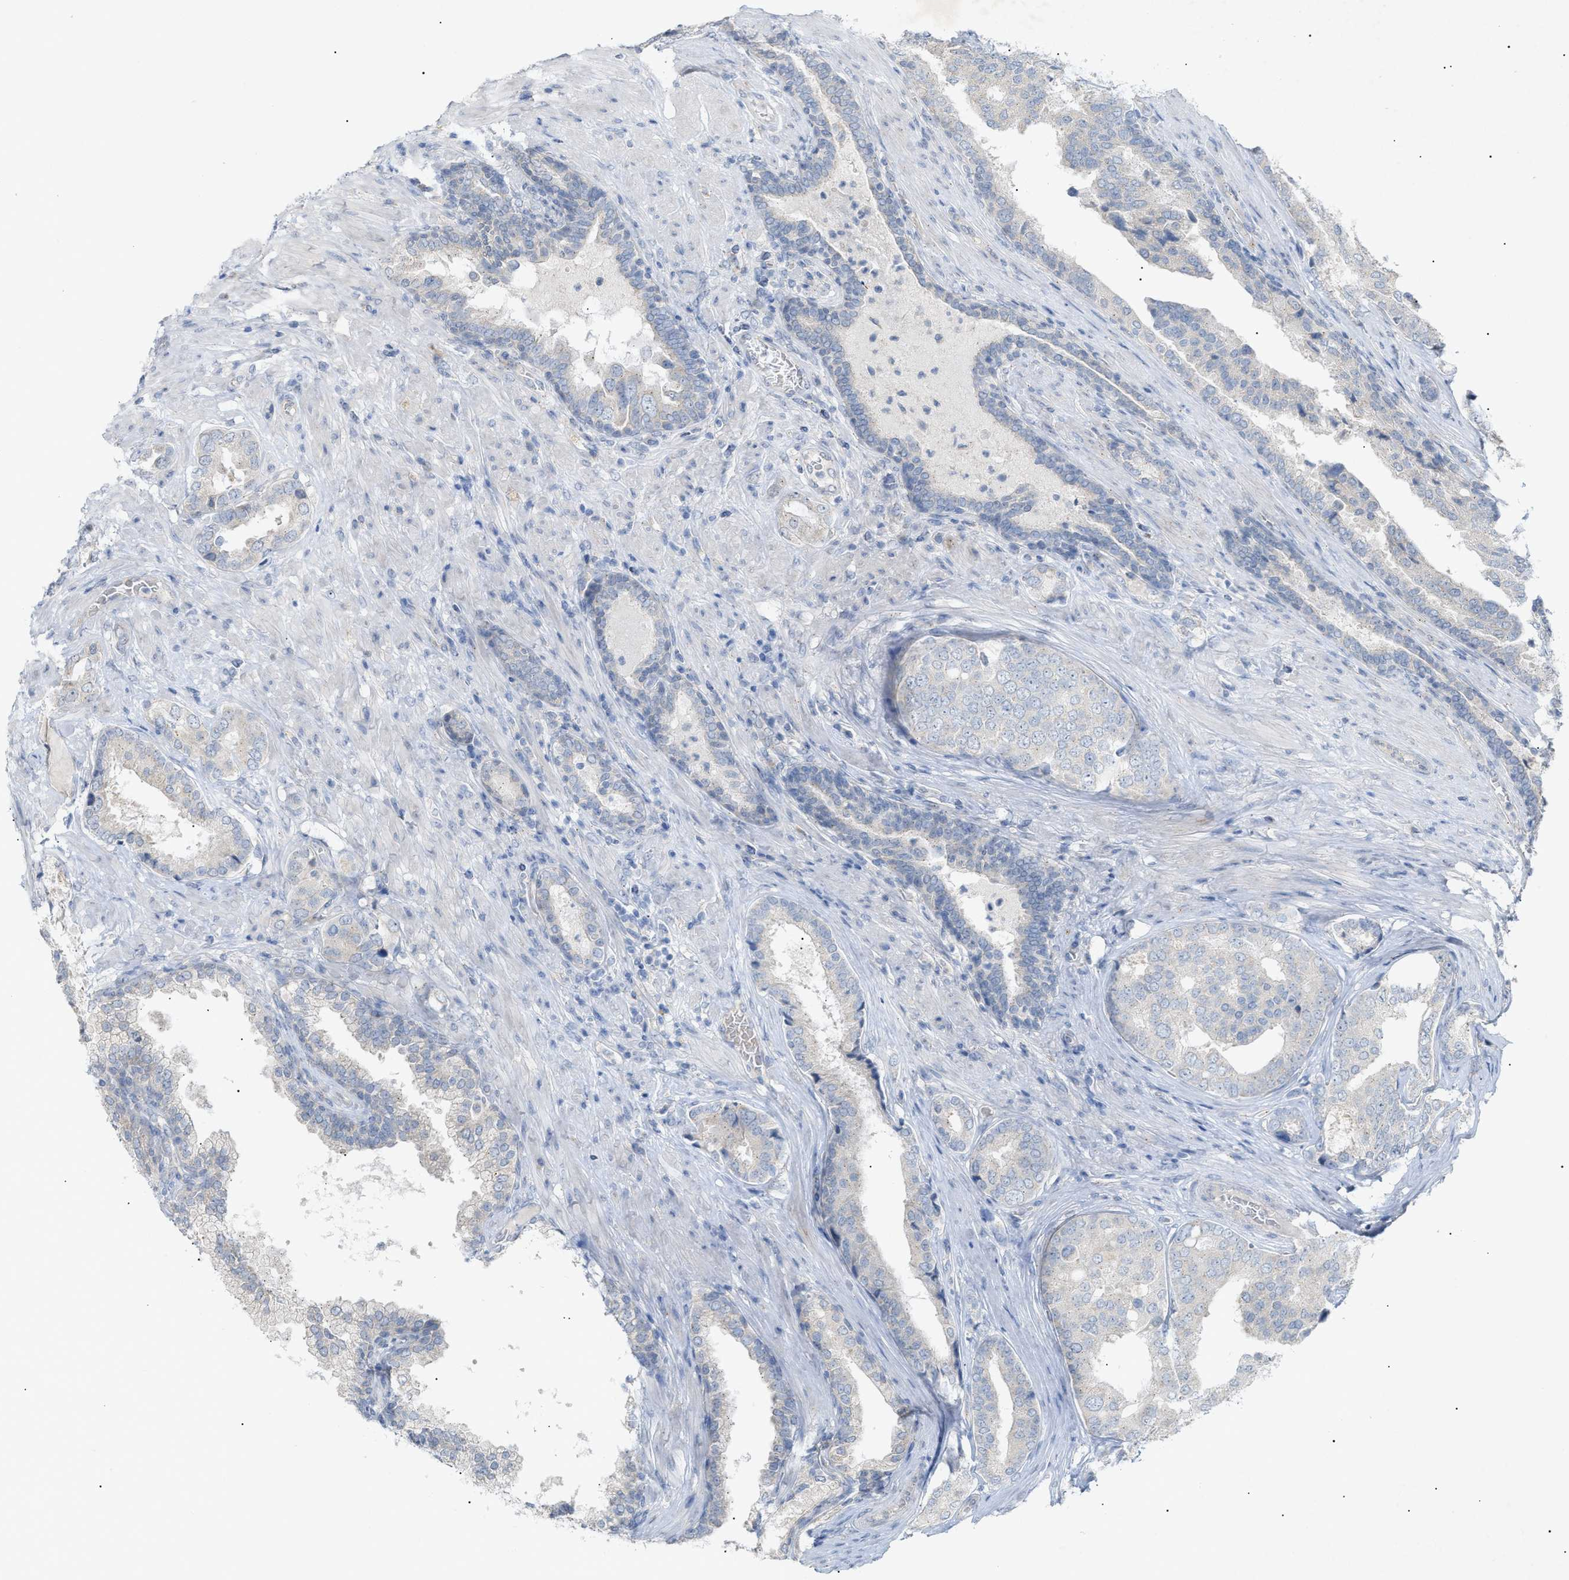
{"staining": {"intensity": "negative", "quantity": "none", "location": "none"}, "tissue": "prostate cancer", "cell_type": "Tumor cells", "image_type": "cancer", "snomed": [{"axis": "morphology", "description": "Adenocarcinoma, High grade"}, {"axis": "topography", "description": "Prostate"}], "caption": "High magnification brightfield microscopy of prostate high-grade adenocarcinoma stained with DAB (3,3'-diaminobenzidine) (brown) and counterstained with hematoxylin (blue): tumor cells show no significant staining. Nuclei are stained in blue.", "gene": "SLC25A31", "patient": {"sex": "male", "age": 50}}